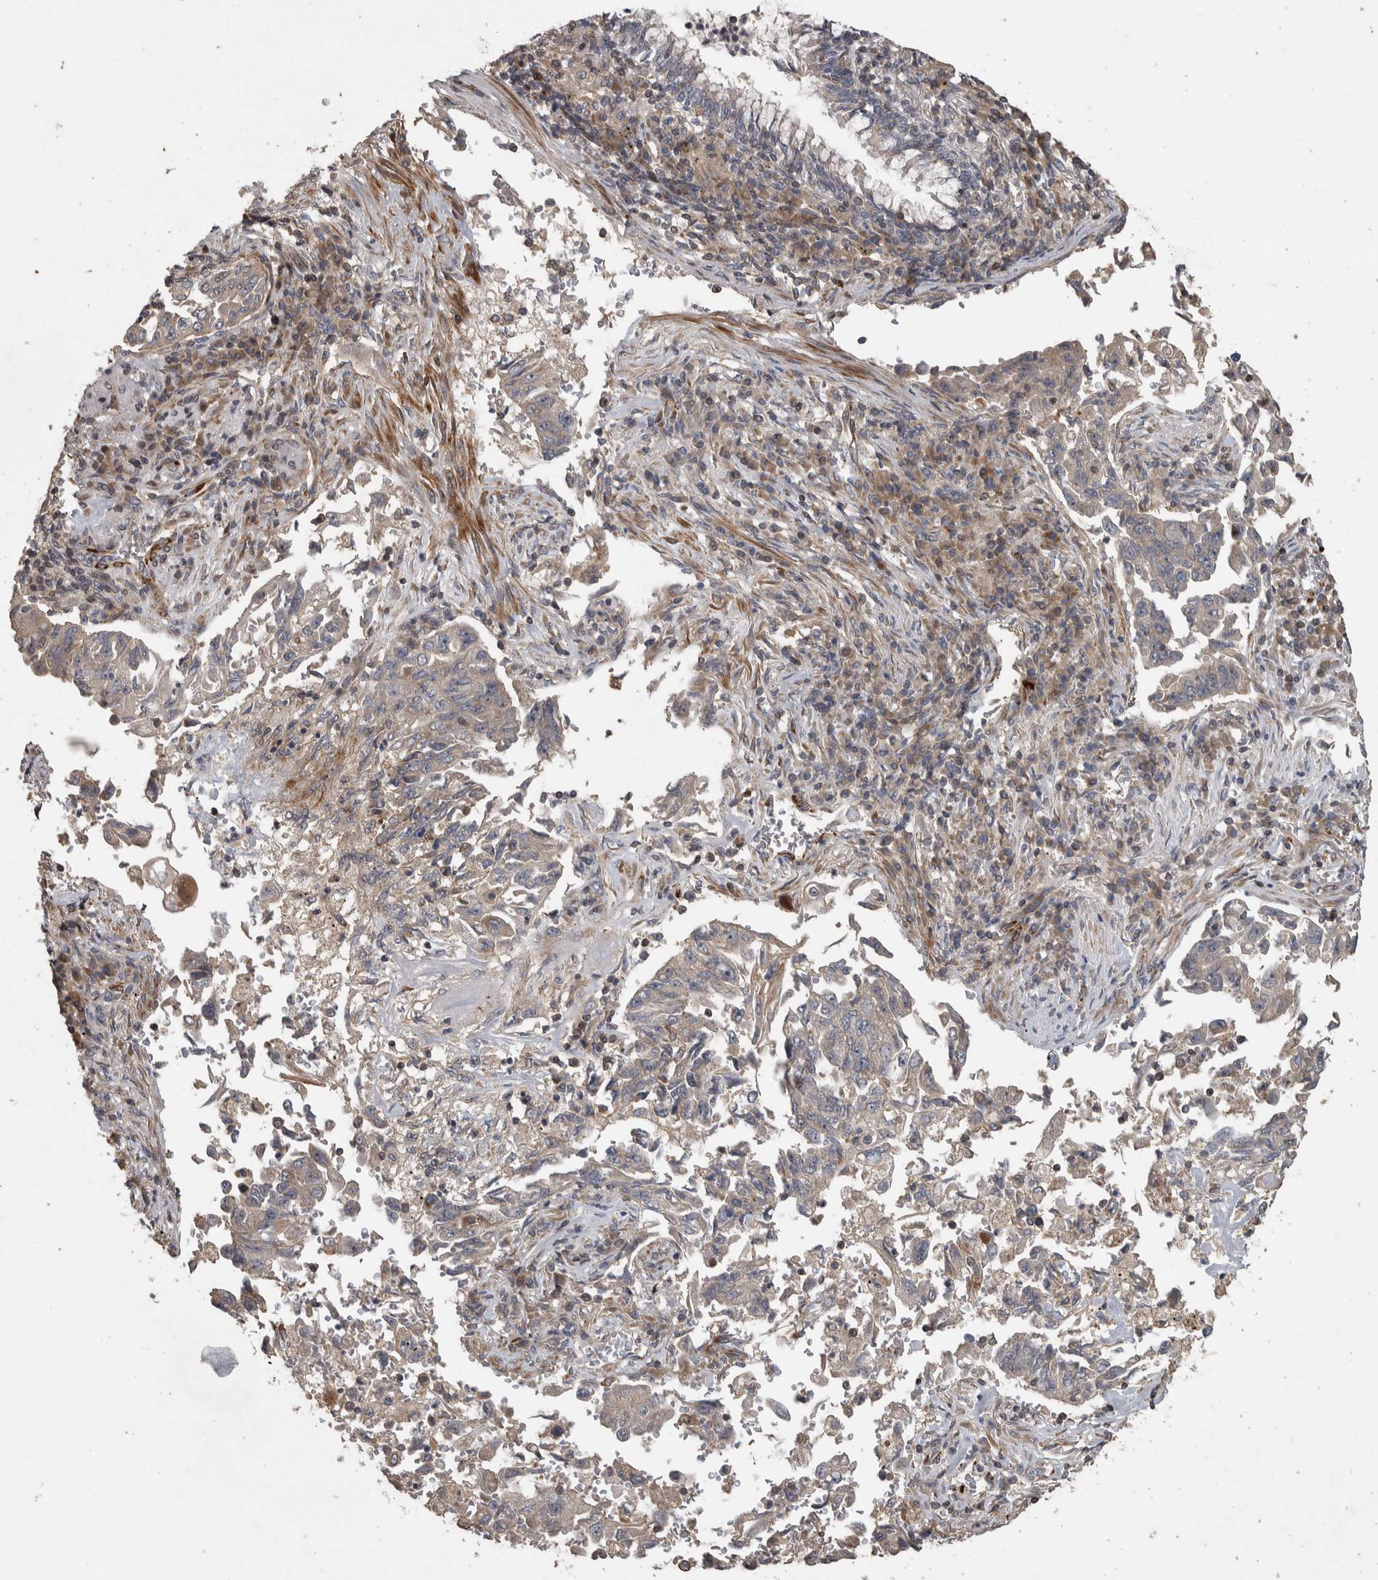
{"staining": {"intensity": "weak", "quantity": "<25%", "location": "cytoplasmic/membranous"}, "tissue": "lung cancer", "cell_type": "Tumor cells", "image_type": "cancer", "snomed": [{"axis": "morphology", "description": "Adenocarcinoma, NOS"}, {"axis": "topography", "description": "Lung"}], "caption": "The photomicrograph reveals no significant positivity in tumor cells of lung cancer. The staining was performed using DAB to visualize the protein expression in brown, while the nuclei were stained in blue with hematoxylin (Magnification: 20x).", "gene": "ERAL1", "patient": {"sex": "female", "age": 51}}